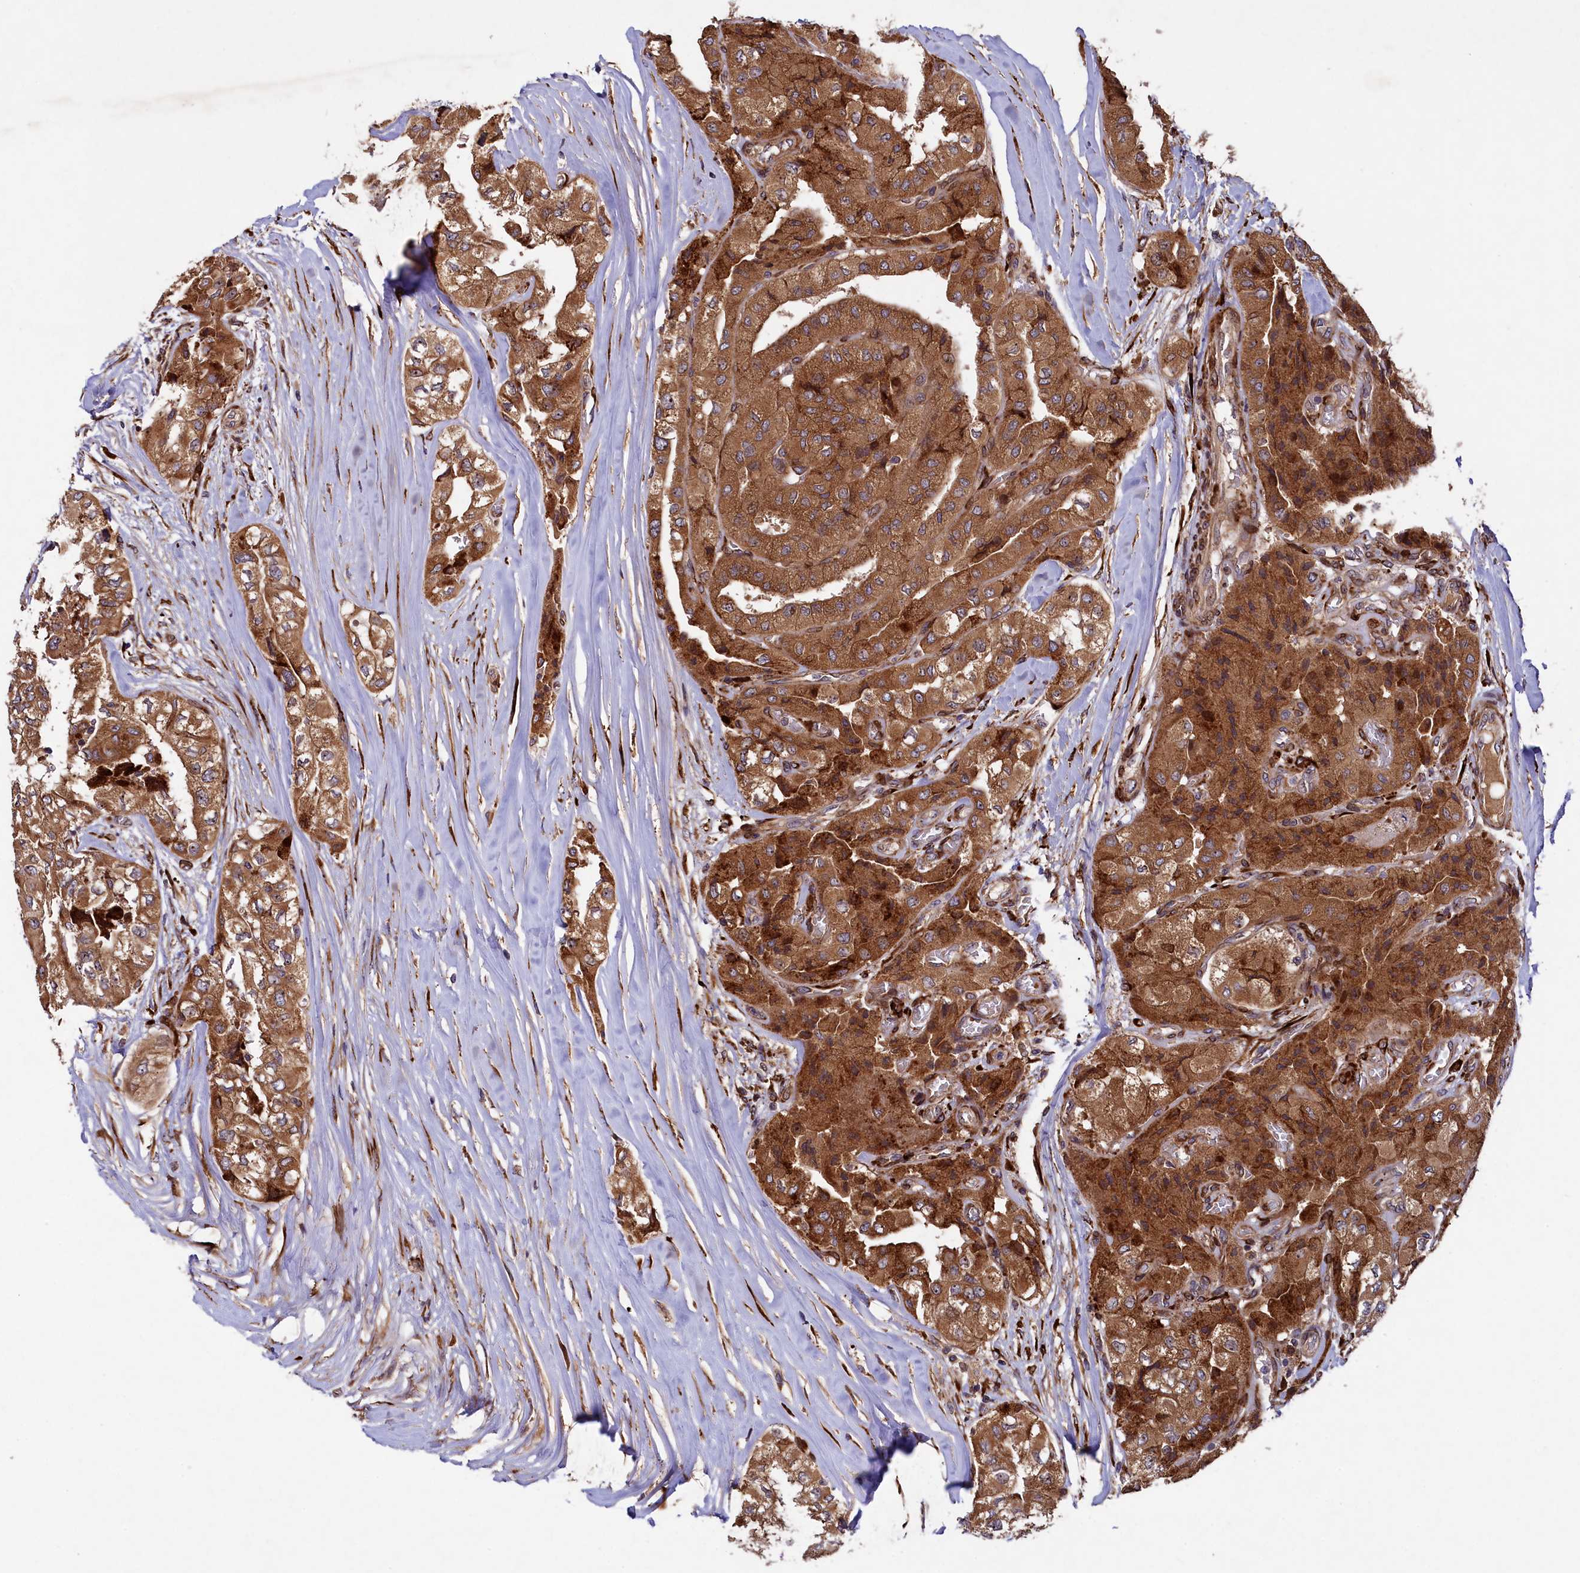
{"staining": {"intensity": "strong", "quantity": ">75%", "location": "cytoplasmic/membranous"}, "tissue": "thyroid cancer", "cell_type": "Tumor cells", "image_type": "cancer", "snomed": [{"axis": "morphology", "description": "Papillary adenocarcinoma, NOS"}, {"axis": "topography", "description": "Thyroid gland"}], "caption": "Human thyroid cancer (papillary adenocarcinoma) stained with a brown dye demonstrates strong cytoplasmic/membranous positive staining in approximately >75% of tumor cells.", "gene": "ARRDC4", "patient": {"sex": "female", "age": 59}}